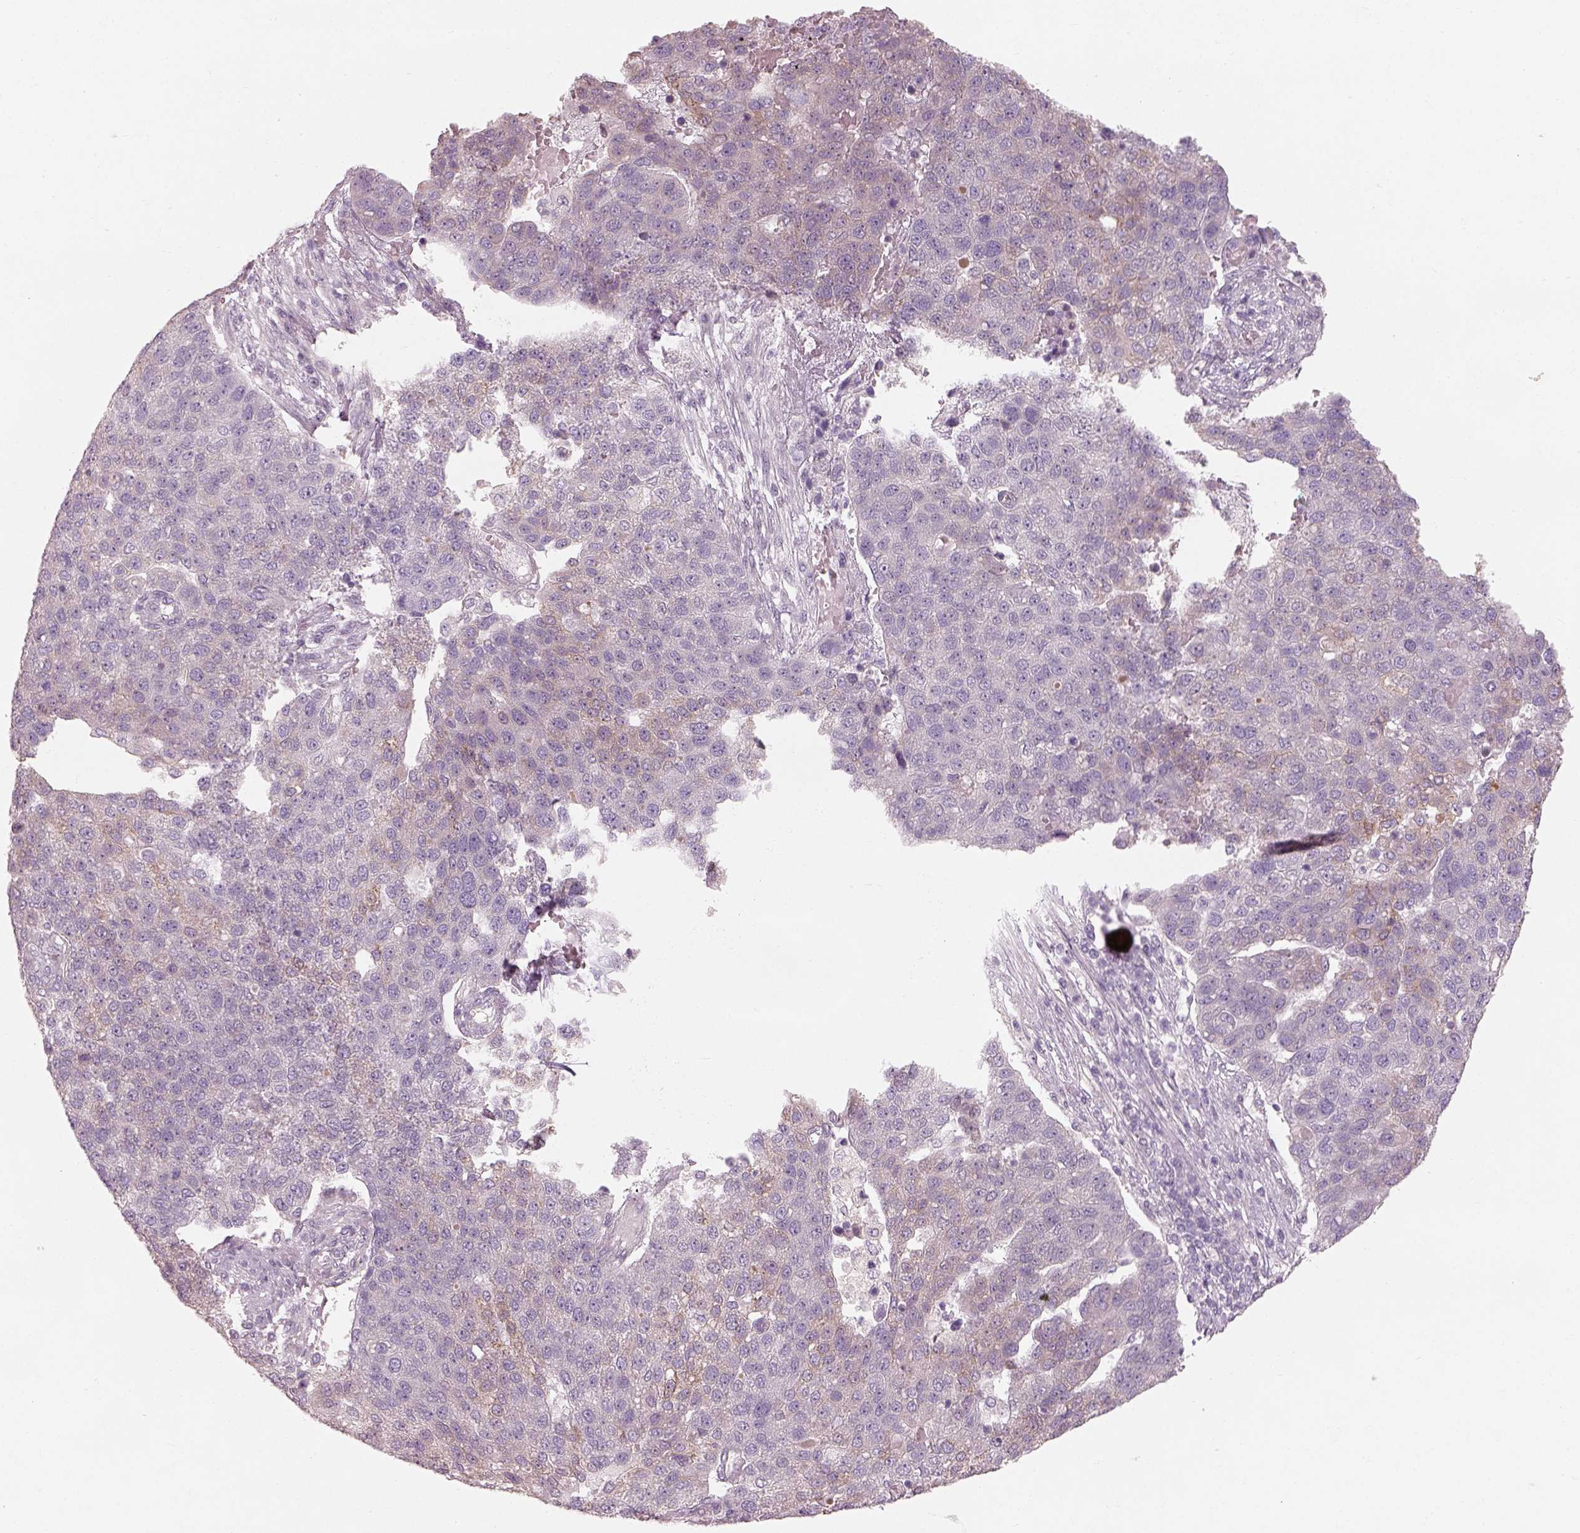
{"staining": {"intensity": "weak", "quantity": "<25%", "location": "cytoplasmic/membranous"}, "tissue": "pancreatic cancer", "cell_type": "Tumor cells", "image_type": "cancer", "snomed": [{"axis": "morphology", "description": "Adenocarcinoma, NOS"}, {"axis": "topography", "description": "Pancreas"}], "caption": "Pancreatic adenocarcinoma was stained to show a protein in brown. There is no significant staining in tumor cells.", "gene": "CDS1", "patient": {"sex": "female", "age": 61}}